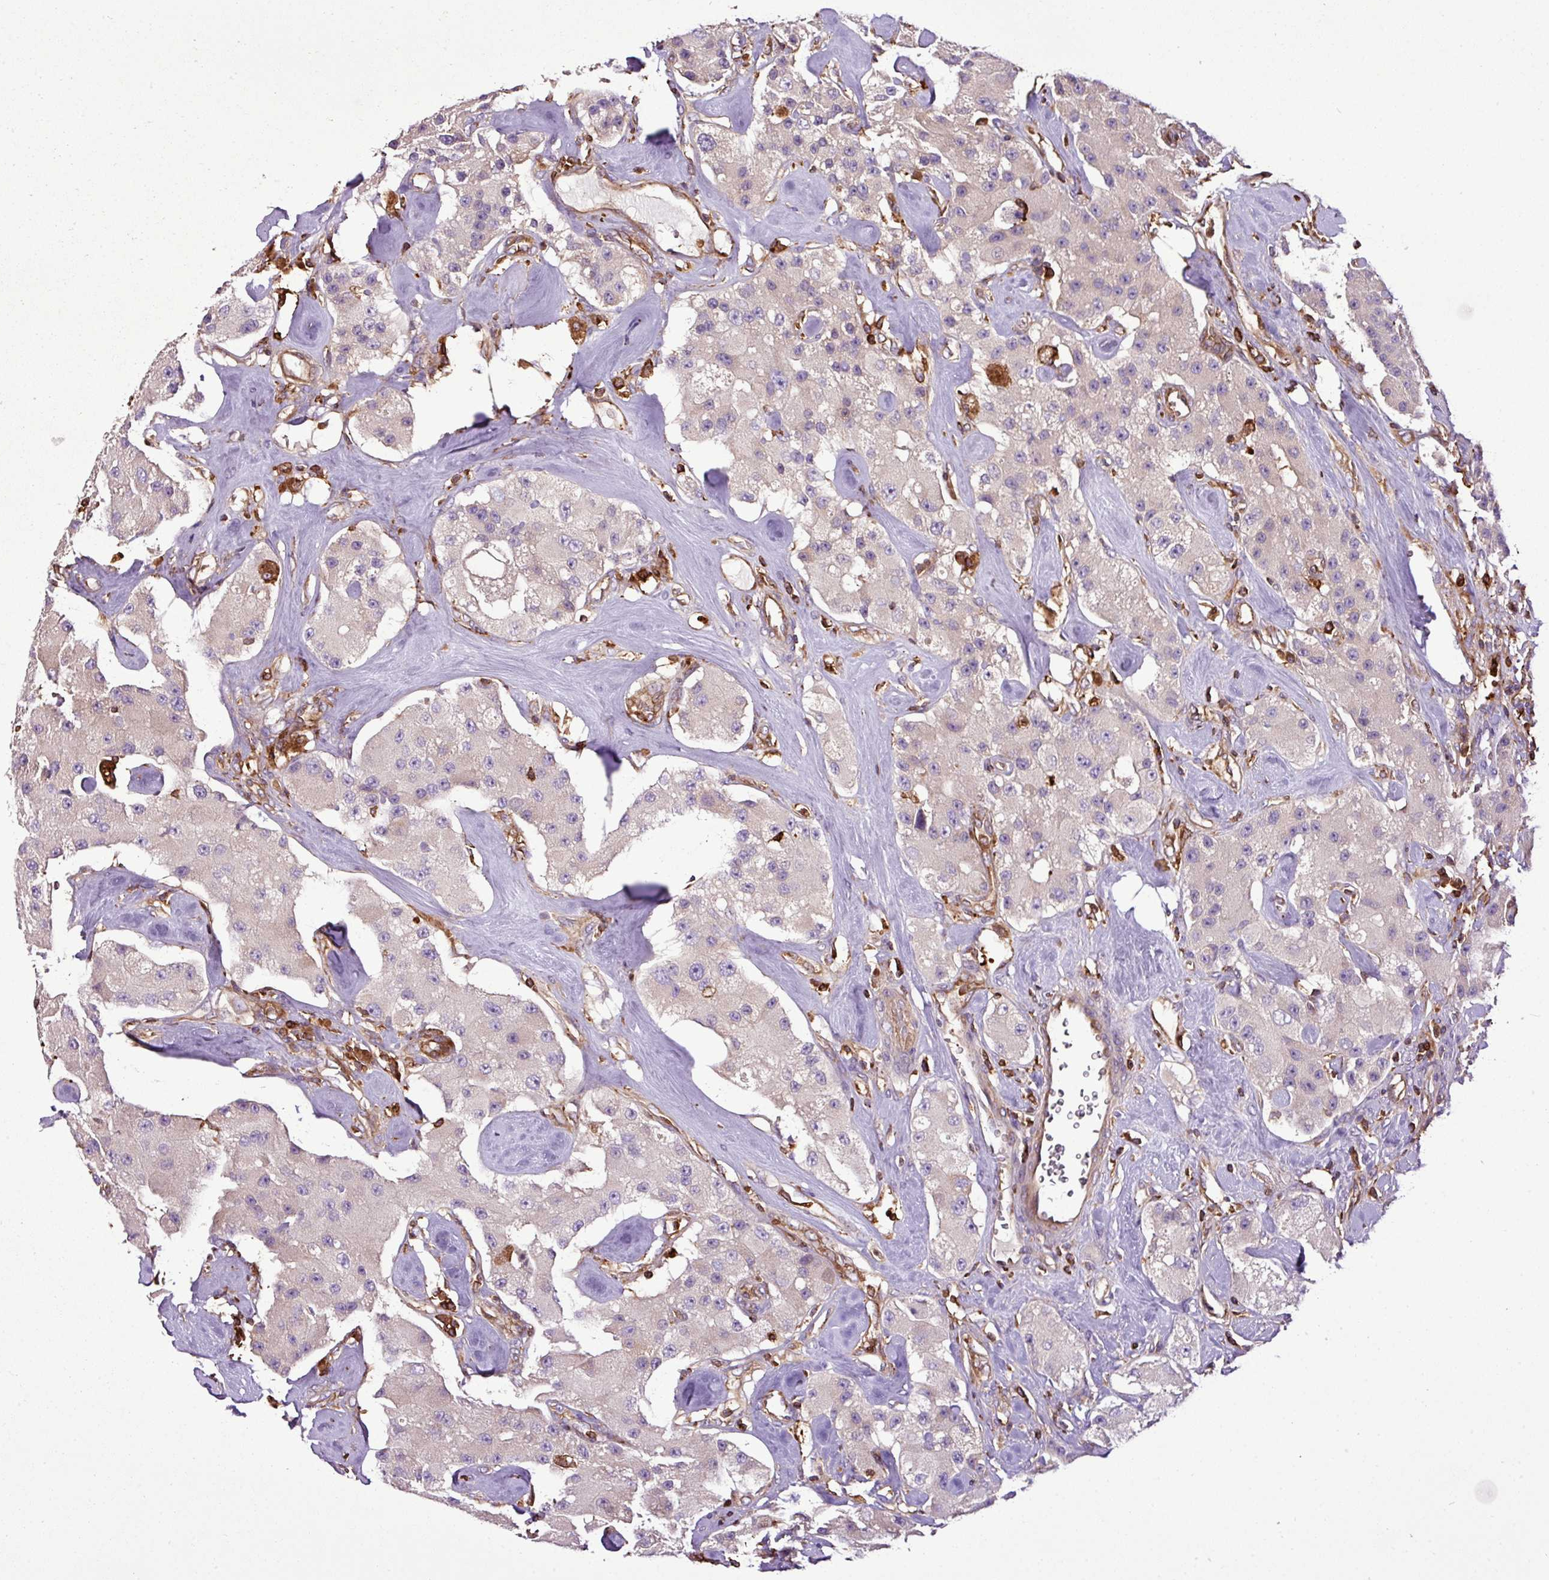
{"staining": {"intensity": "negative", "quantity": "none", "location": "none"}, "tissue": "carcinoid", "cell_type": "Tumor cells", "image_type": "cancer", "snomed": [{"axis": "morphology", "description": "Carcinoid, malignant, NOS"}, {"axis": "topography", "description": "Pancreas"}], "caption": "Tumor cells are negative for protein expression in human malignant carcinoid.", "gene": "PGAP6", "patient": {"sex": "male", "age": 41}}